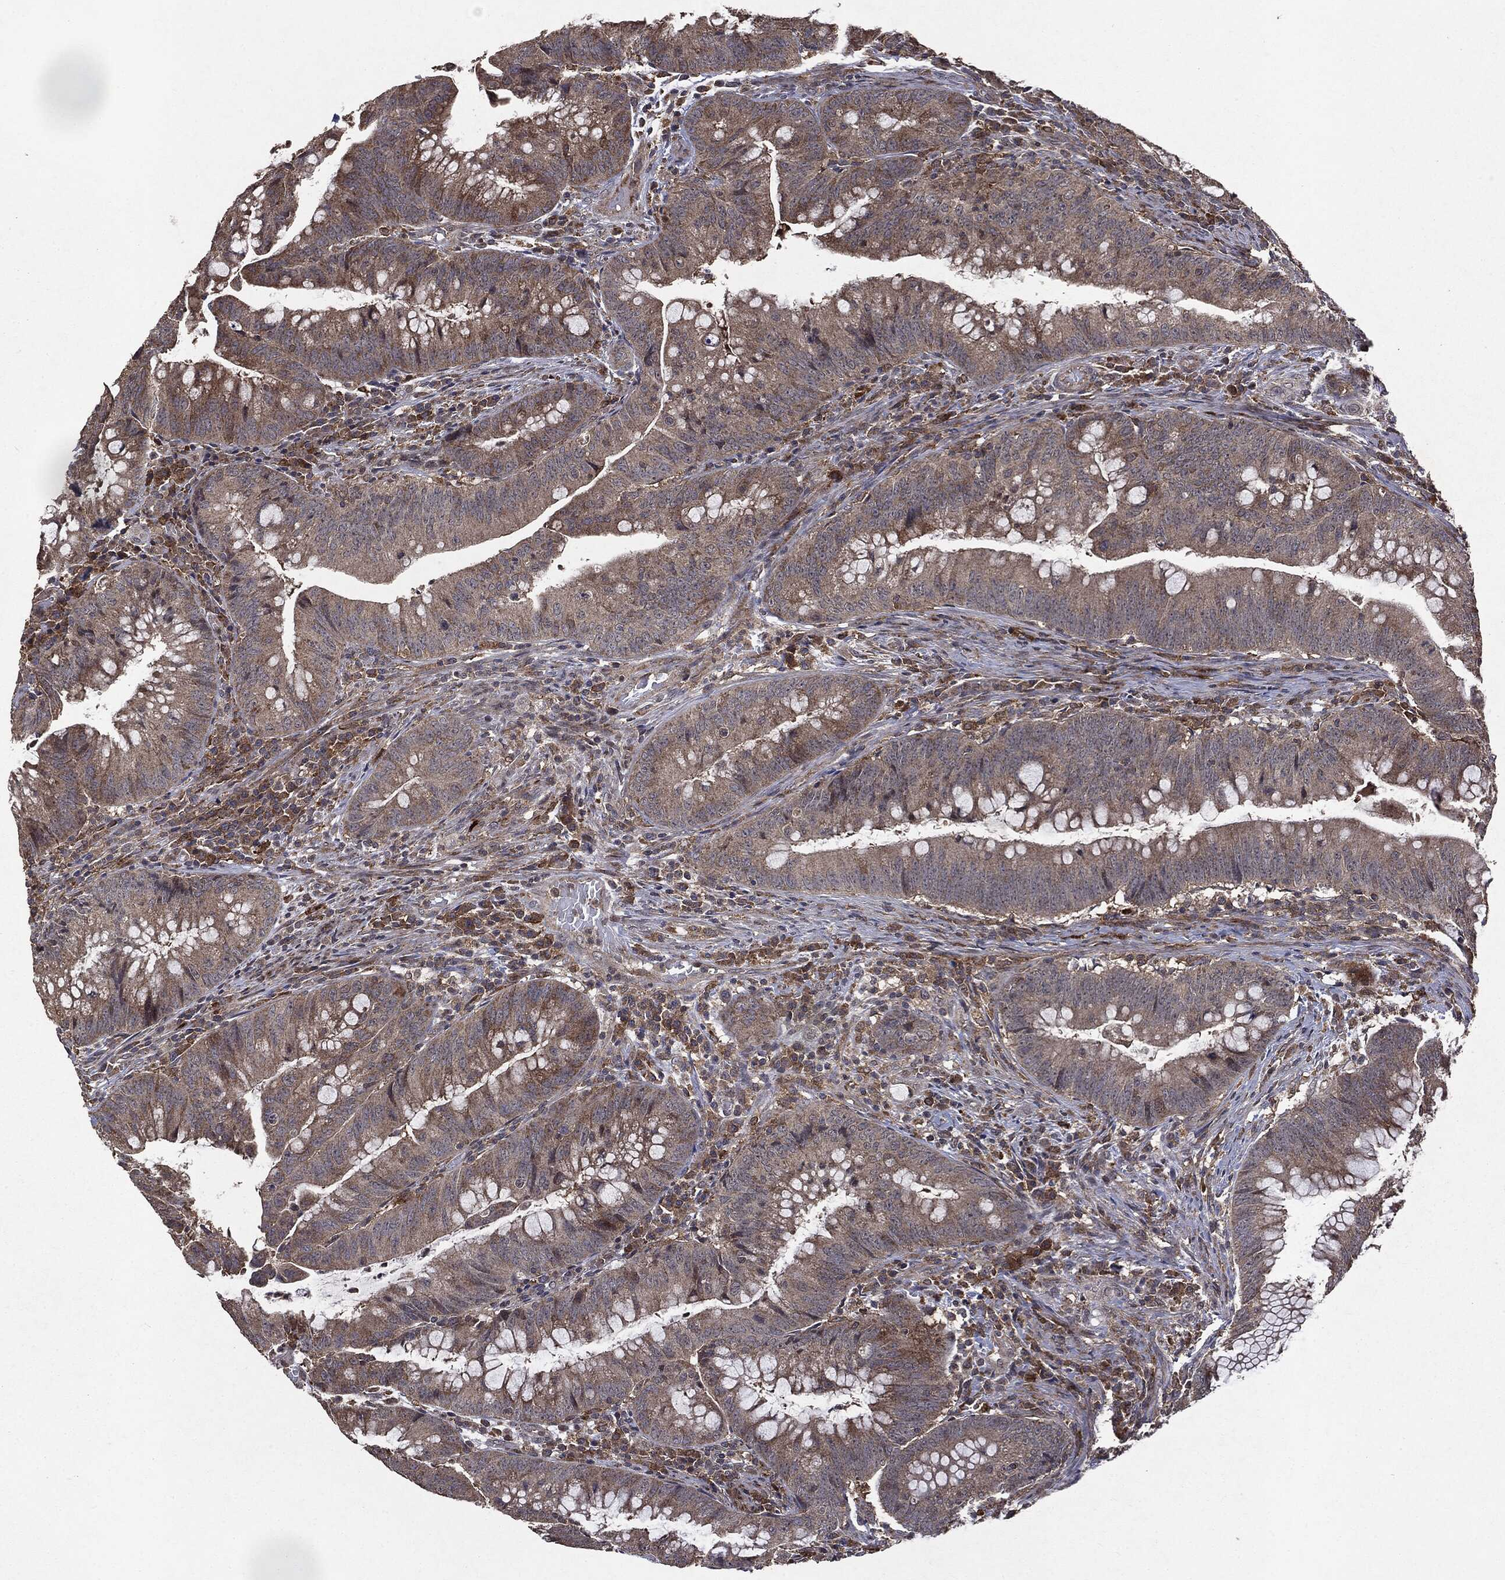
{"staining": {"intensity": "moderate", "quantity": "25%-75%", "location": "cytoplasmic/membranous"}, "tissue": "colorectal cancer", "cell_type": "Tumor cells", "image_type": "cancer", "snomed": [{"axis": "morphology", "description": "Adenocarcinoma, NOS"}, {"axis": "topography", "description": "Colon"}], "caption": "Colorectal cancer stained with immunohistochemistry displays moderate cytoplasmic/membranous positivity in about 25%-75% of tumor cells.", "gene": "PTEN", "patient": {"sex": "male", "age": 62}}